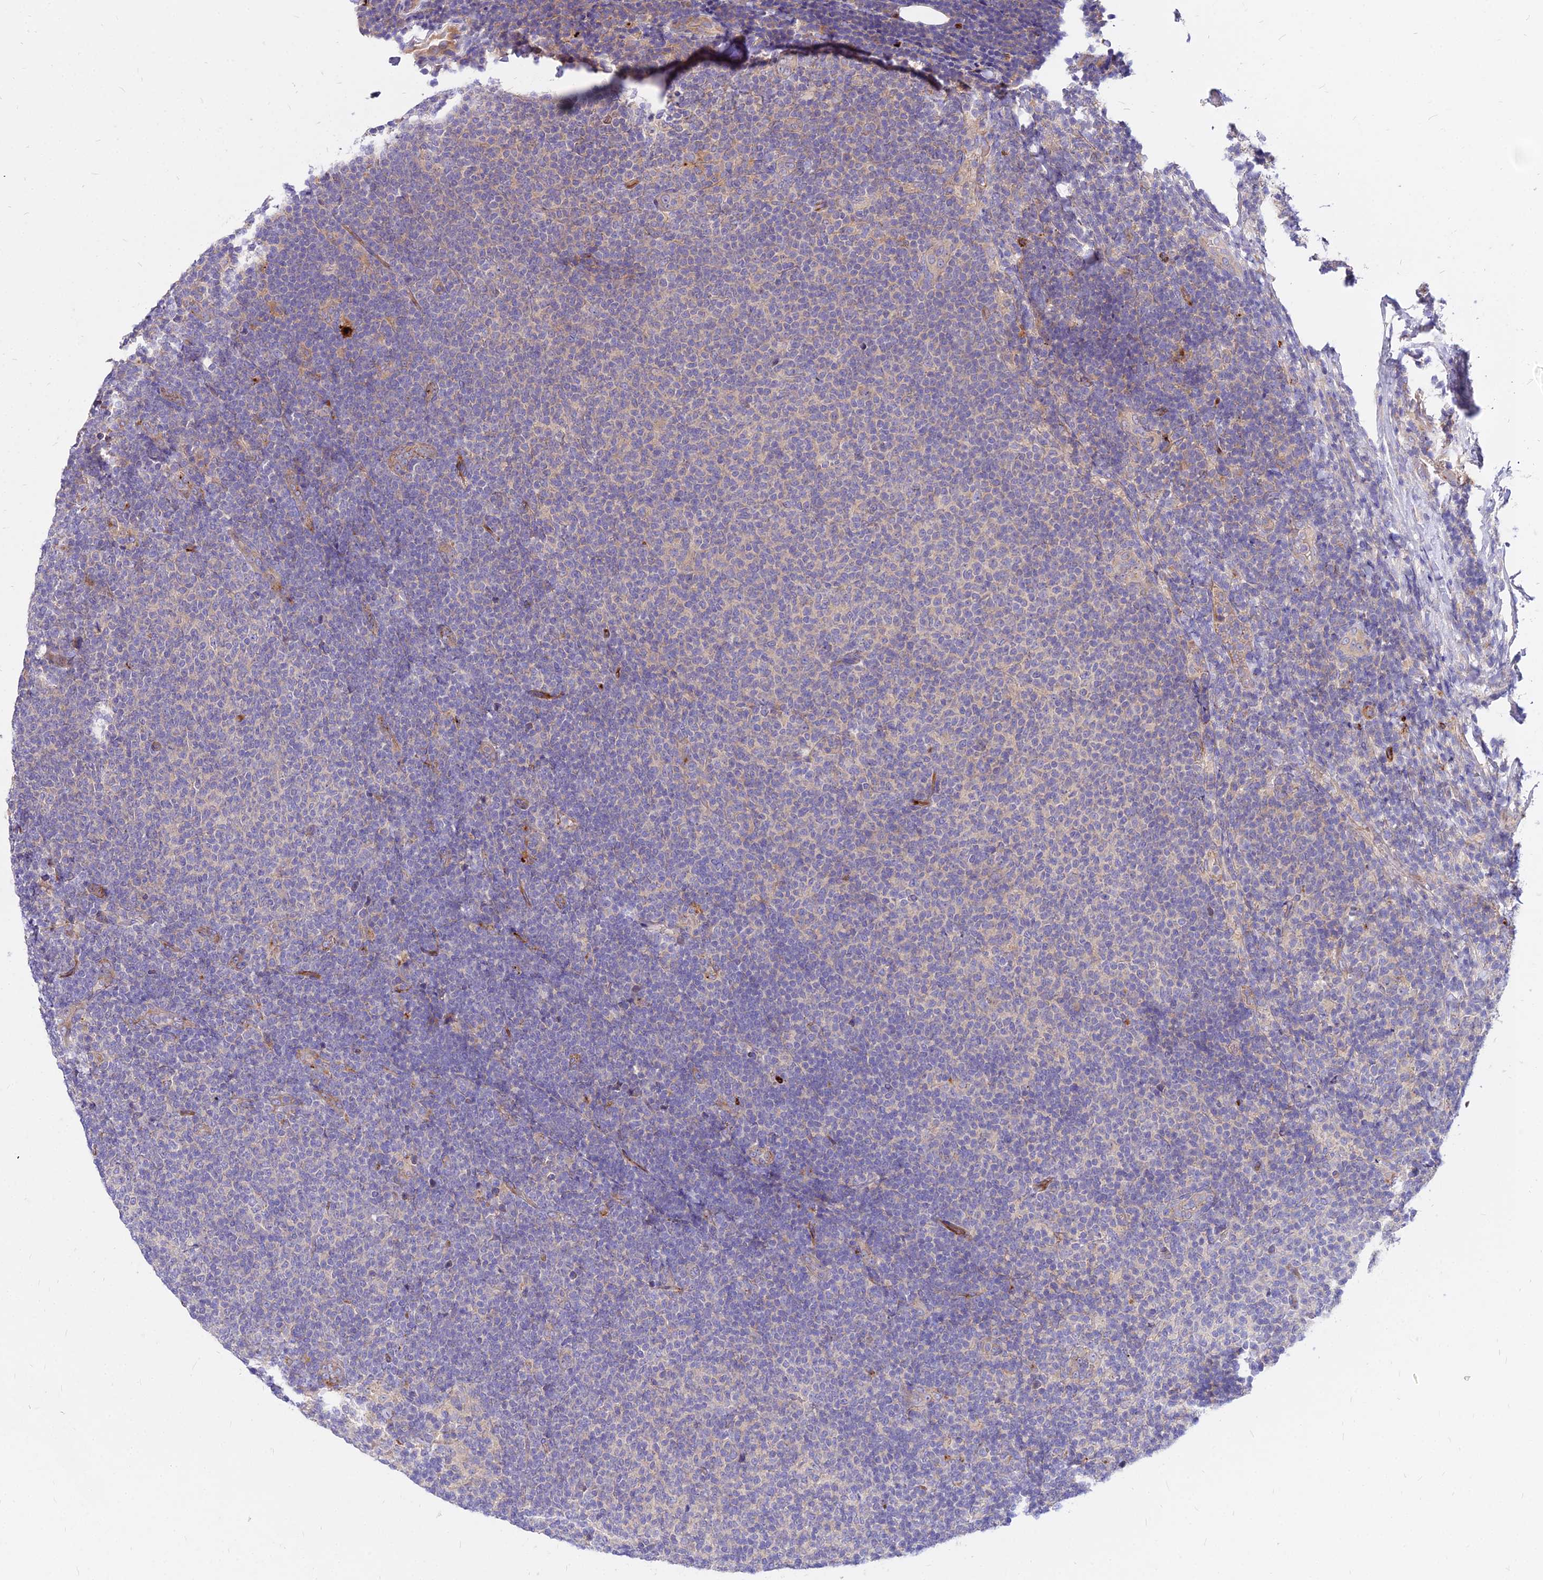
{"staining": {"intensity": "negative", "quantity": "none", "location": "none"}, "tissue": "lymphoma", "cell_type": "Tumor cells", "image_type": "cancer", "snomed": [{"axis": "morphology", "description": "Malignant lymphoma, non-Hodgkin's type, Low grade"}, {"axis": "topography", "description": "Lymph node"}], "caption": "DAB (3,3'-diaminobenzidine) immunohistochemical staining of human malignant lymphoma, non-Hodgkin's type (low-grade) displays no significant positivity in tumor cells.", "gene": "COMMD10", "patient": {"sex": "male", "age": 66}}